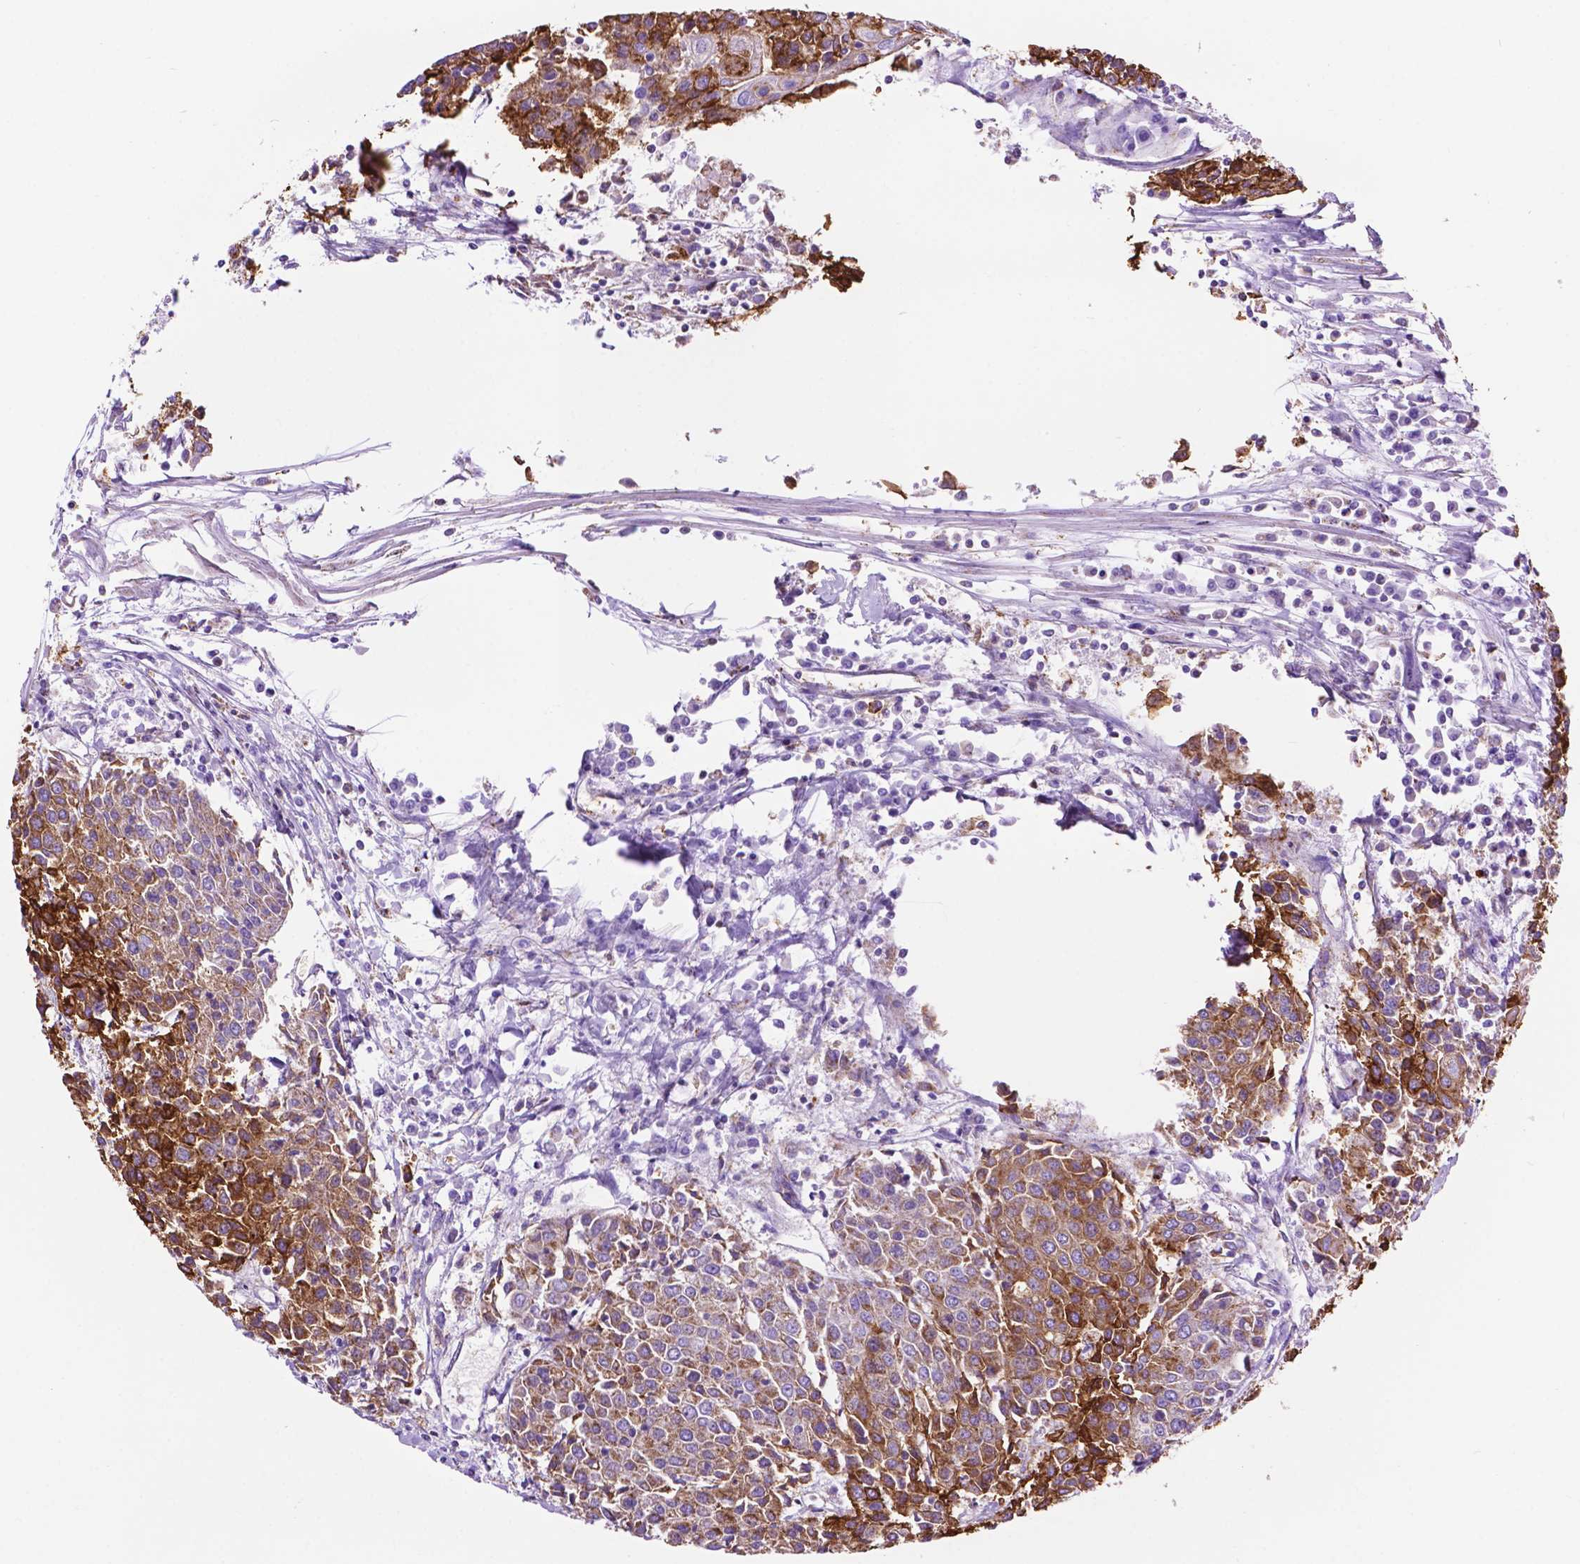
{"staining": {"intensity": "strong", "quantity": ">75%", "location": "cytoplasmic/membranous"}, "tissue": "urothelial cancer", "cell_type": "Tumor cells", "image_type": "cancer", "snomed": [{"axis": "morphology", "description": "Urothelial carcinoma, High grade"}, {"axis": "topography", "description": "Urinary bladder"}], "caption": "A high amount of strong cytoplasmic/membranous expression is identified in about >75% of tumor cells in urothelial carcinoma (high-grade) tissue. The staining was performed using DAB to visualize the protein expression in brown, while the nuclei were stained in blue with hematoxylin (Magnification: 20x).", "gene": "GDPD5", "patient": {"sex": "female", "age": 85}}